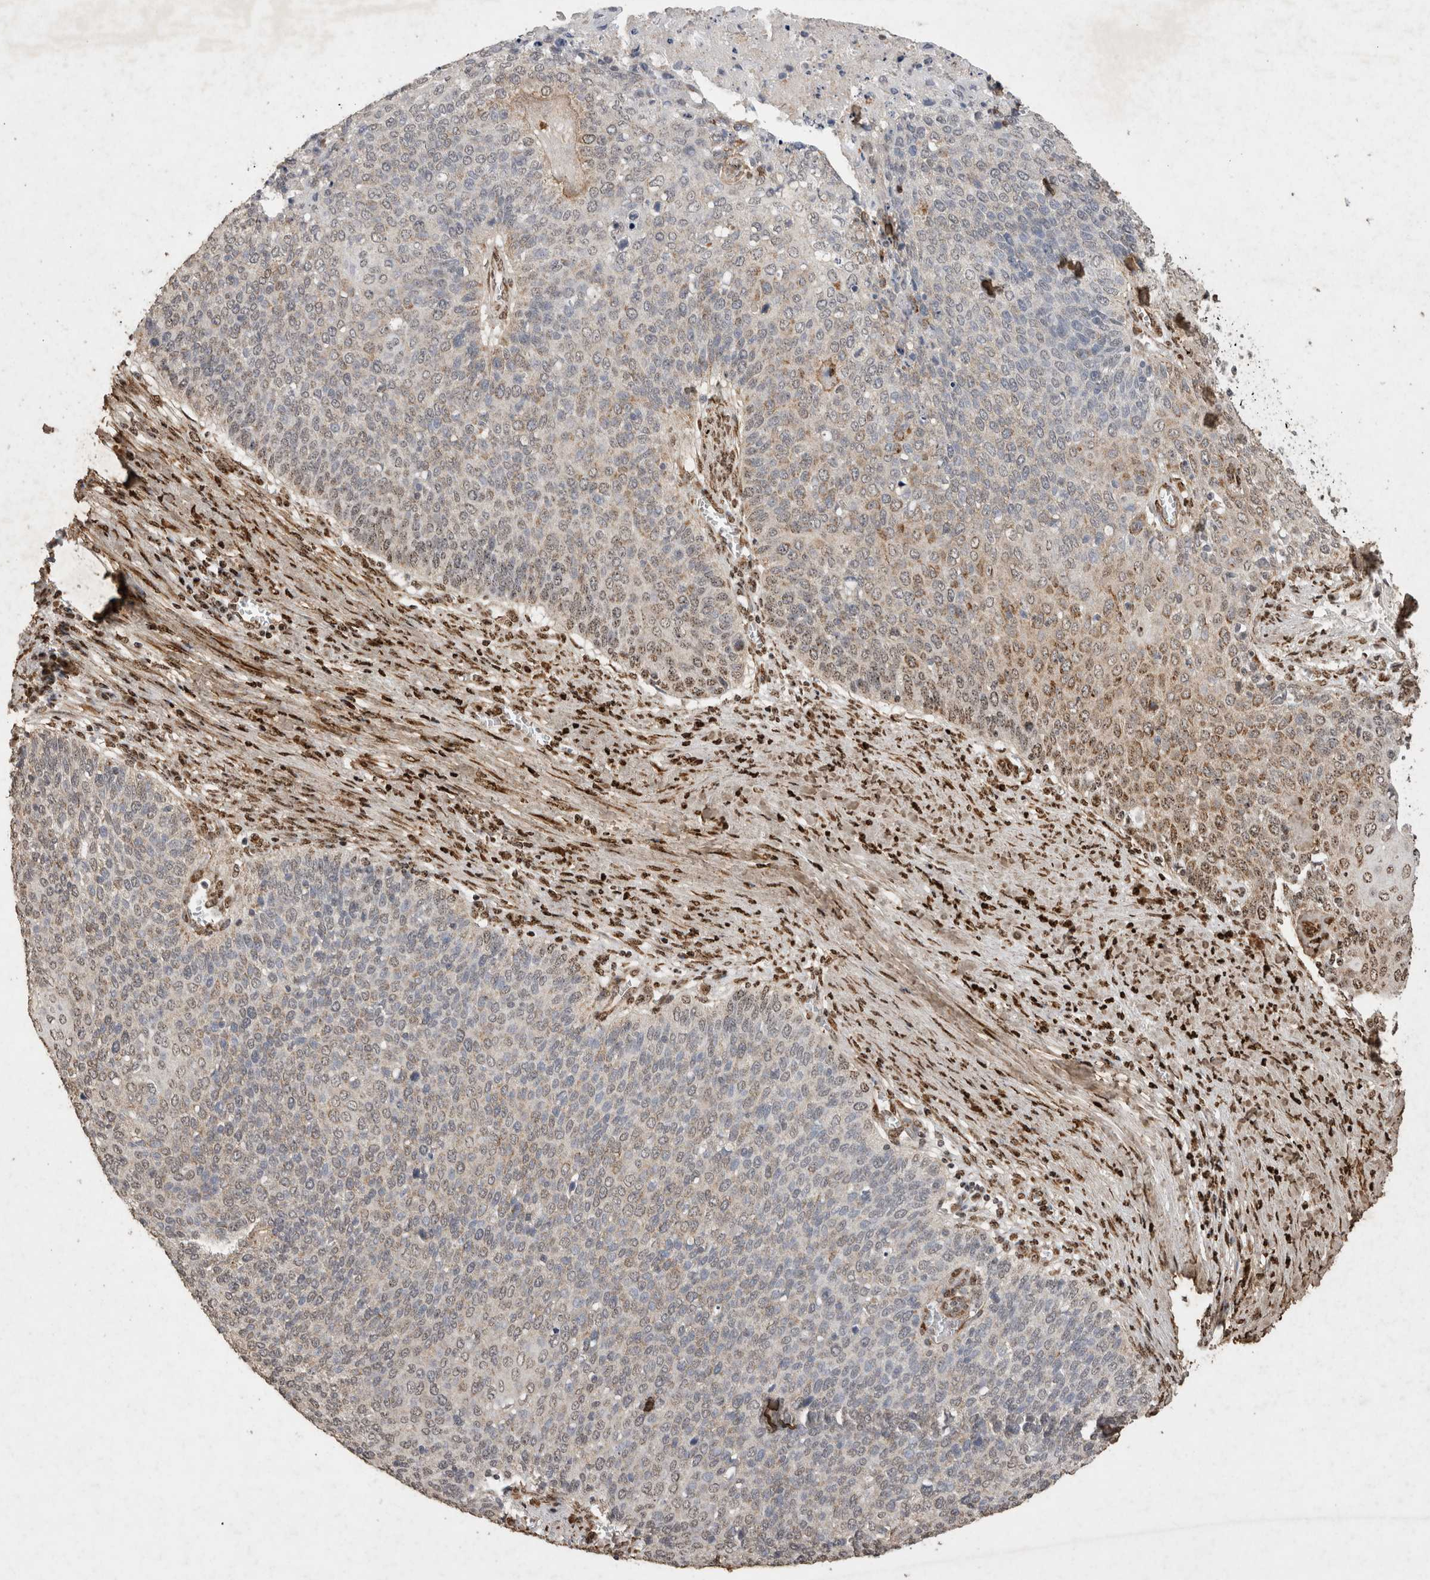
{"staining": {"intensity": "moderate", "quantity": "<25%", "location": "cytoplasmic/membranous,nuclear"}, "tissue": "cervical cancer", "cell_type": "Tumor cells", "image_type": "cancer", "snomed": [{"axis": "morphology", "description": "Squamous cell carcinoma, NOS"}, {"axis": "topography", "description": "Cervix"}], "caption": "The photomicrograph exhibits immunohistochemical staining of cervical cancer (squamous cell carcinoma). There is moderate cytoplasmic/membranous and nuclear staining is appreciated in approximately <25% of tumor cells.", "gene": "C1QTNF5", "patient": {"sex": "female", "age": 39}}